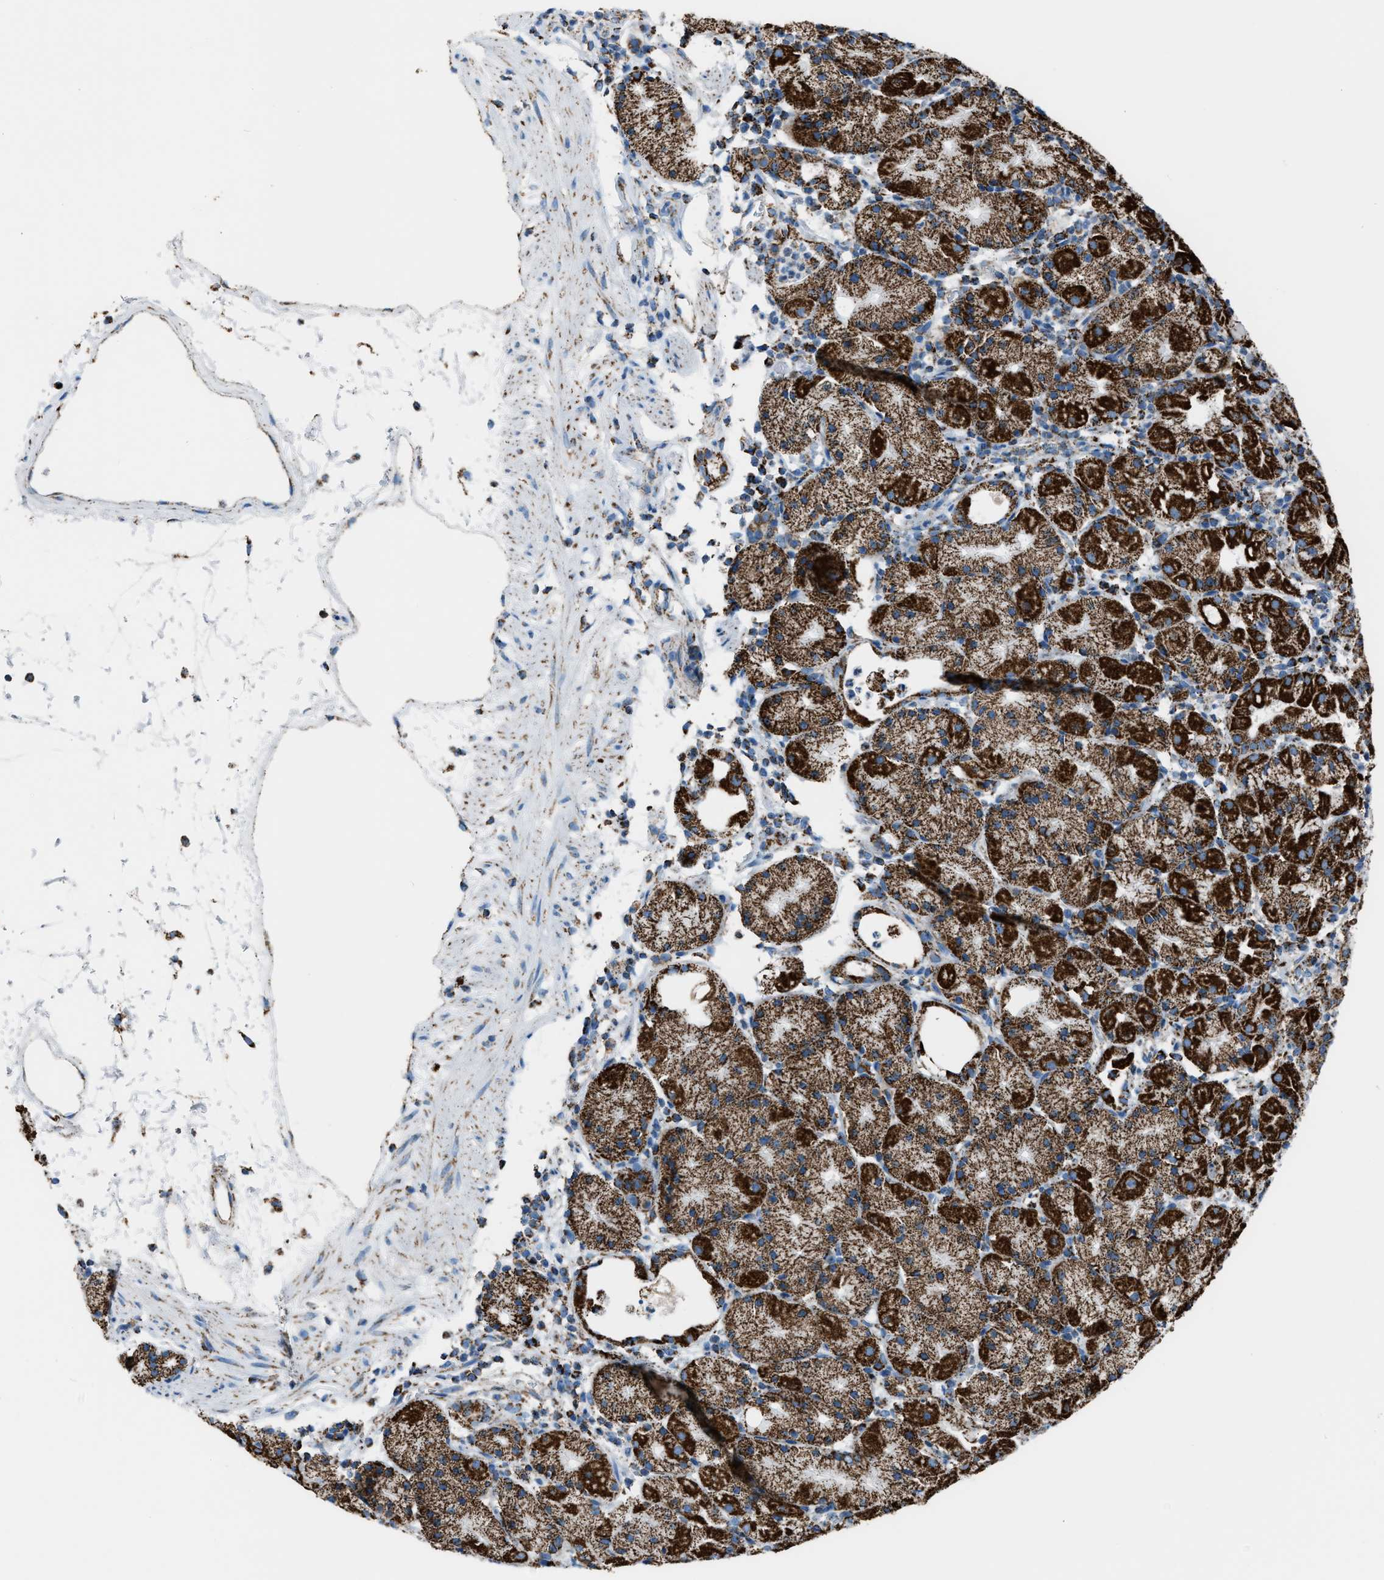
{"staining": {"intensity": "strong", "quantity": ">75%", "location": "cytoplasmic/membranous"}, "tissue": "stomach", "cell_type": "Glandular cells", "image_type": "normal", "snomed": [{"axis": "morphology", "description": "Normal tissue, NOS"}, {"axis": "topography", "description": "Stomach"}, {"axis": "topography", "description": "Stomach, lower"}], "caption": "Immunohistochemical staining of normal human stomach reveals high levels of strong cytoplasmic/membranous expression in approximately >75% of glandular cells. The protein is stained brown, and the nuclei are stained in blue (DAB IHC with brightfield microscopy, high magnification).", "gene": "MDH2", "patient": {"sex": "female", "age": 75}}